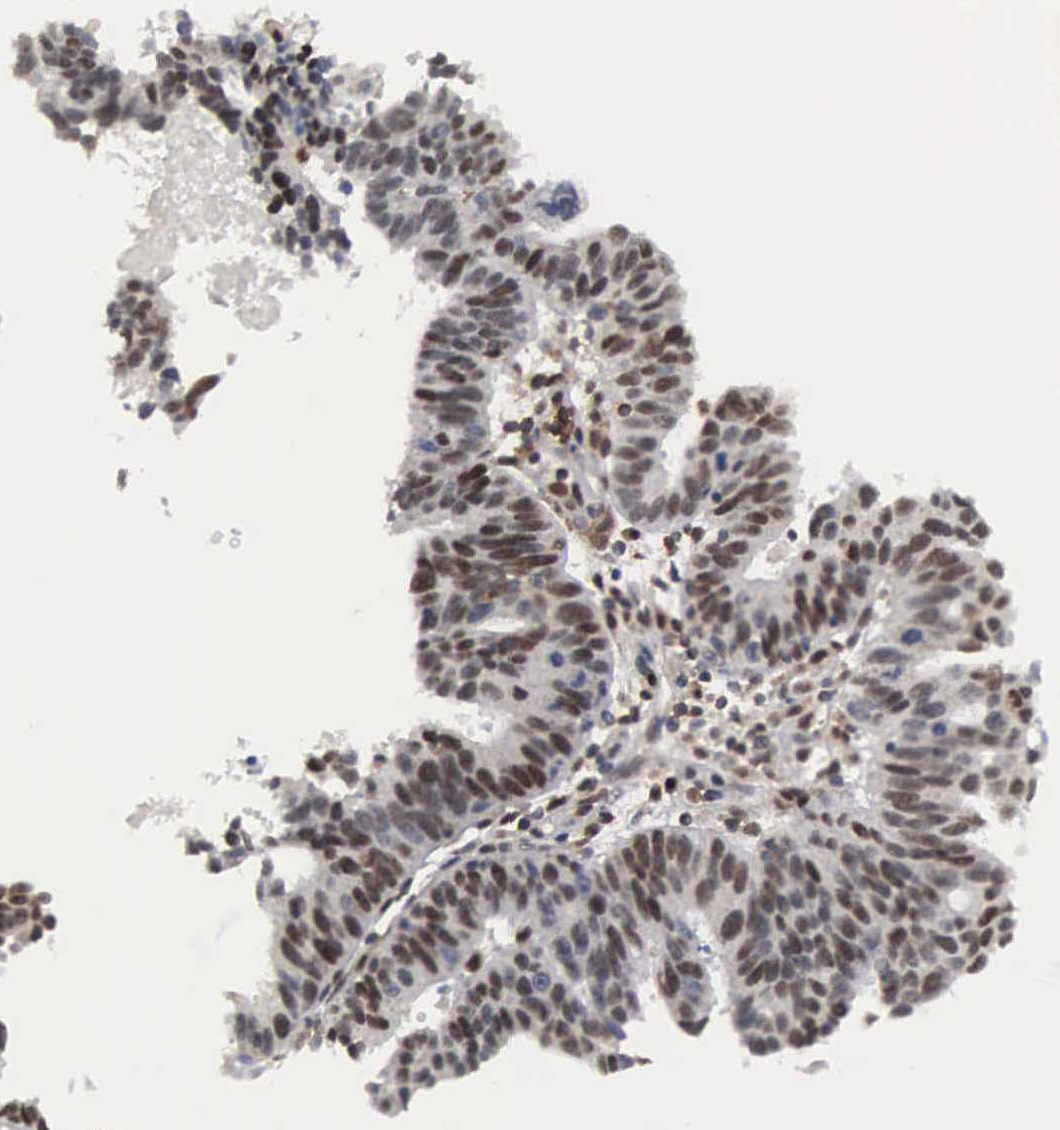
{"staining": {"intensity": "moderate", "quantity": ">75%", "location": "nuclear"}, "tissue": "ovarian cancer", "cell_type": "Tumor cells", "image_type": "cancer", "snomed": [{"axis": "morphology", "description": "Carcinoma, endometroid"}, {"axis": "morphology", "description": "Cystadenocarcinoma, serous, NOS"}, {"axis": "topography", "description": "Ovary"}], "caption": "This is a photomicrograph of IHC staining of ovarian cancer, which shows moderate expression in the nuclear of tumor cells.", "gene": "TRMT5", "patient": {"sex": "female", "age": 45}}